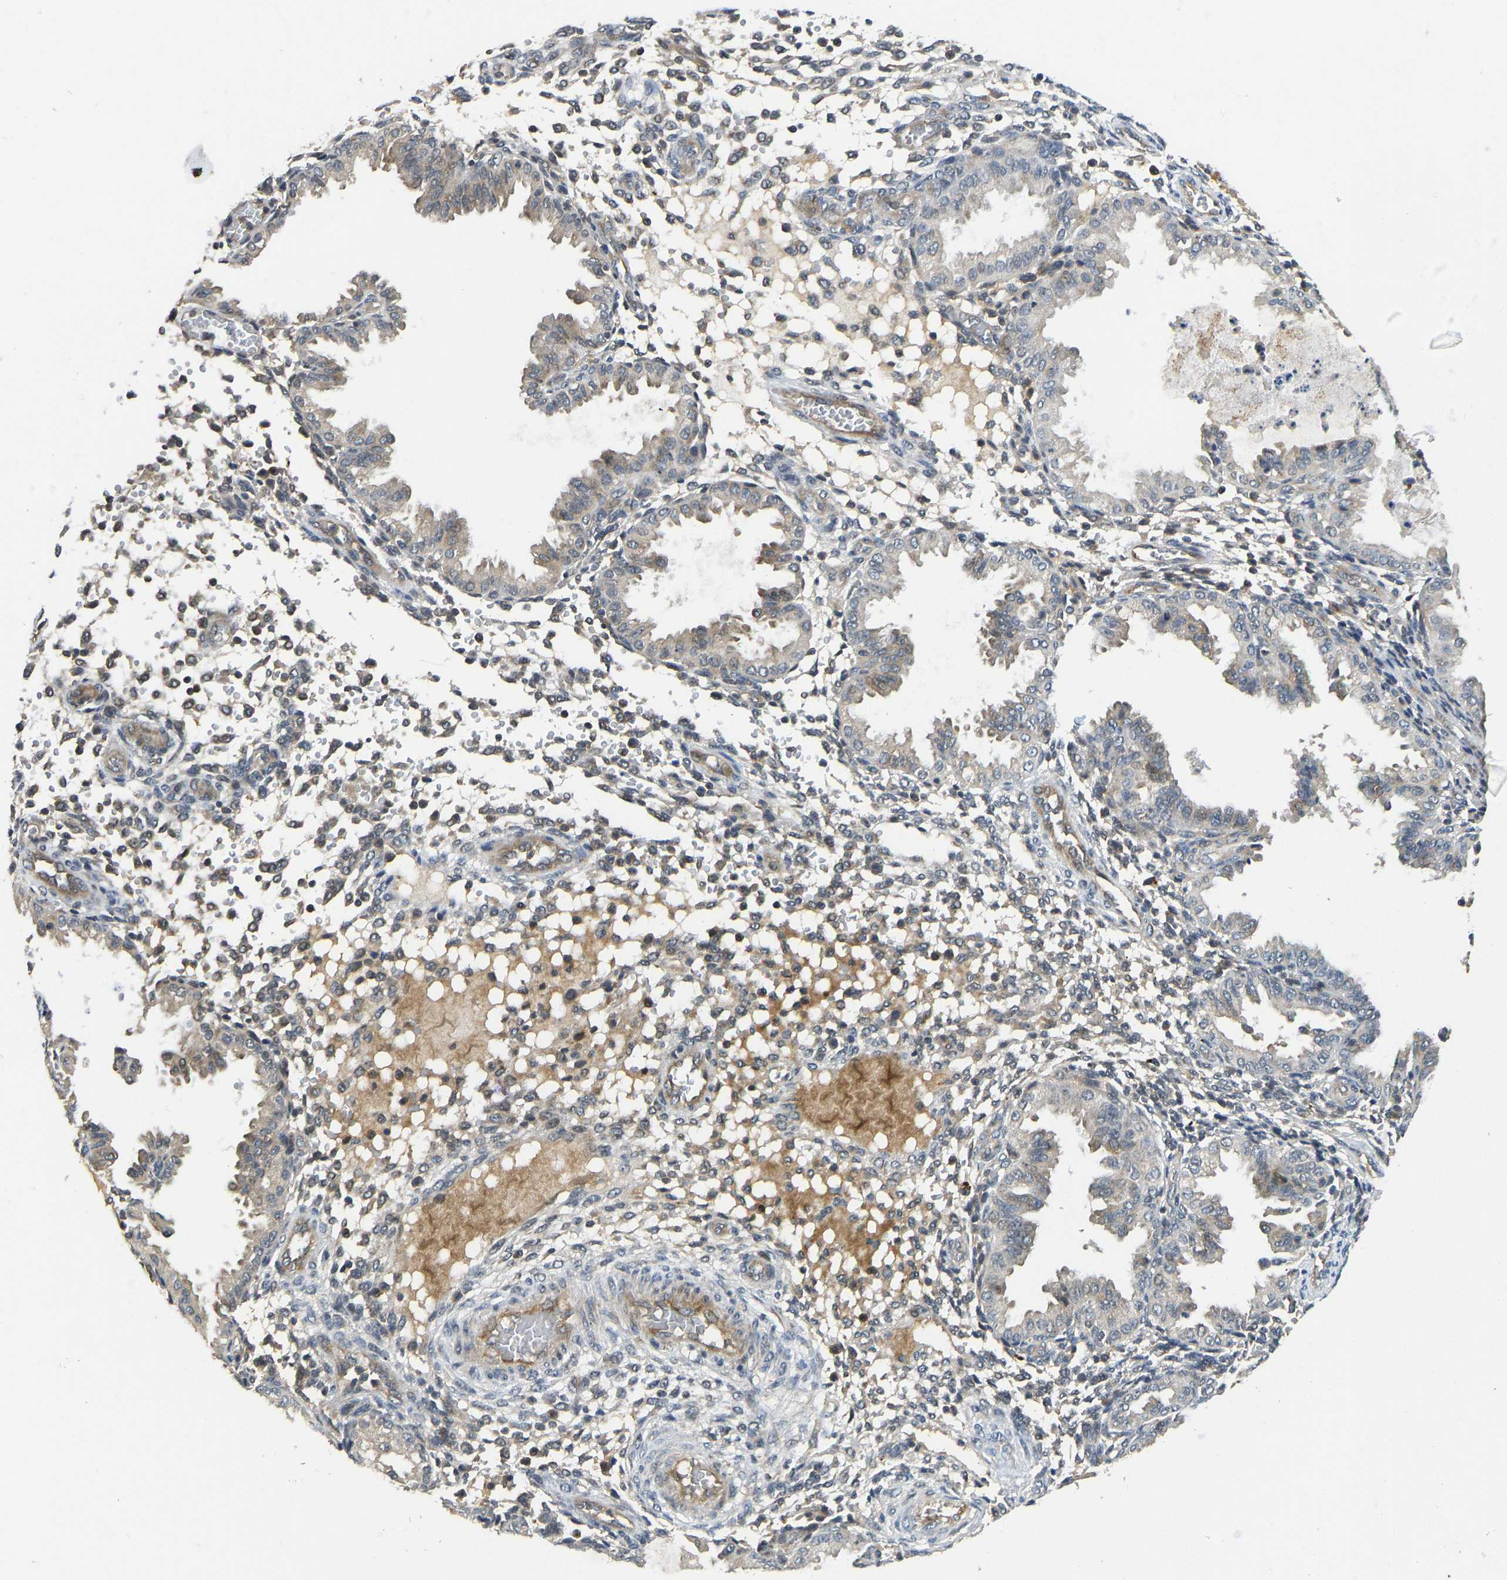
{"staining": {"intensity": "negative", "quantity": "none", "location": "none"}, "tissue": "endometrium", "cell_type": "Cells in endometrial stroma", "image_type": "normal", "snomed": [{"axis": "morphology", "description": "Normal tissue, NOS"}, {"axis": "topography", "description": "Endometrium"}], "caption": "The photomicrograph exhibits no staining of cells in endometrial stroma in unremarkable endometrium.", "gene": "NDRG3", "patient": {"sex": "female", "age": 33}}